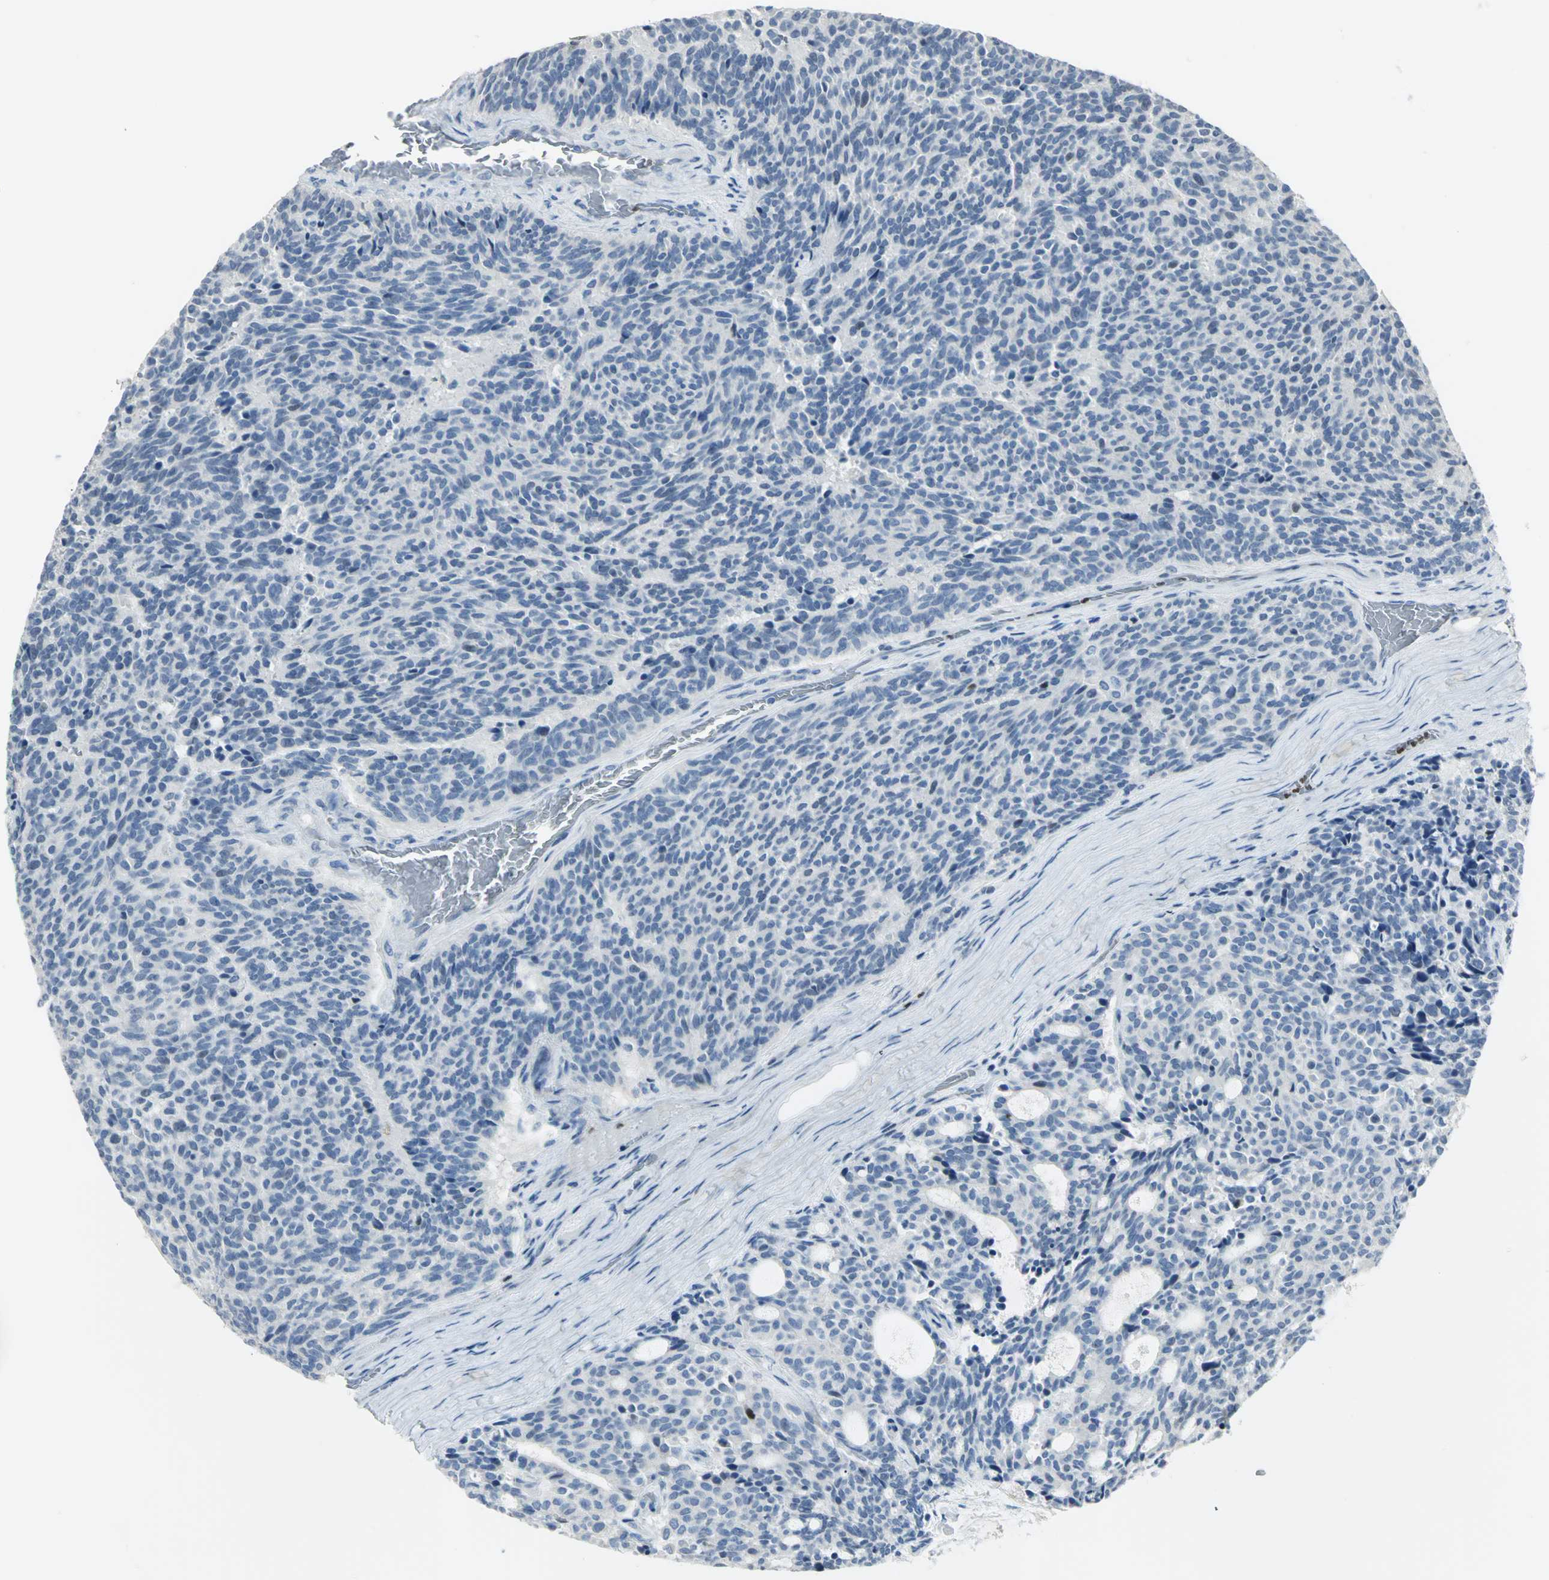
{"staining": {"intensity": "negative", "quantity": "none", "location": "none"}, "tissue": "carcinoid", "cell_type": "Tumor cells", "image_type": "cancer", "snomed": [{"axis": "morphology", "description": "Carcinoid, malignant, NOS"}, {"axis": "topography", "description": "Pancreas"}], "caption": "Immunohistochemistry (IHC) of carcinoid shows no positivity in tumor cells.", "gene": "BCL6", "patient": {"sex": "female", "age": 54}}